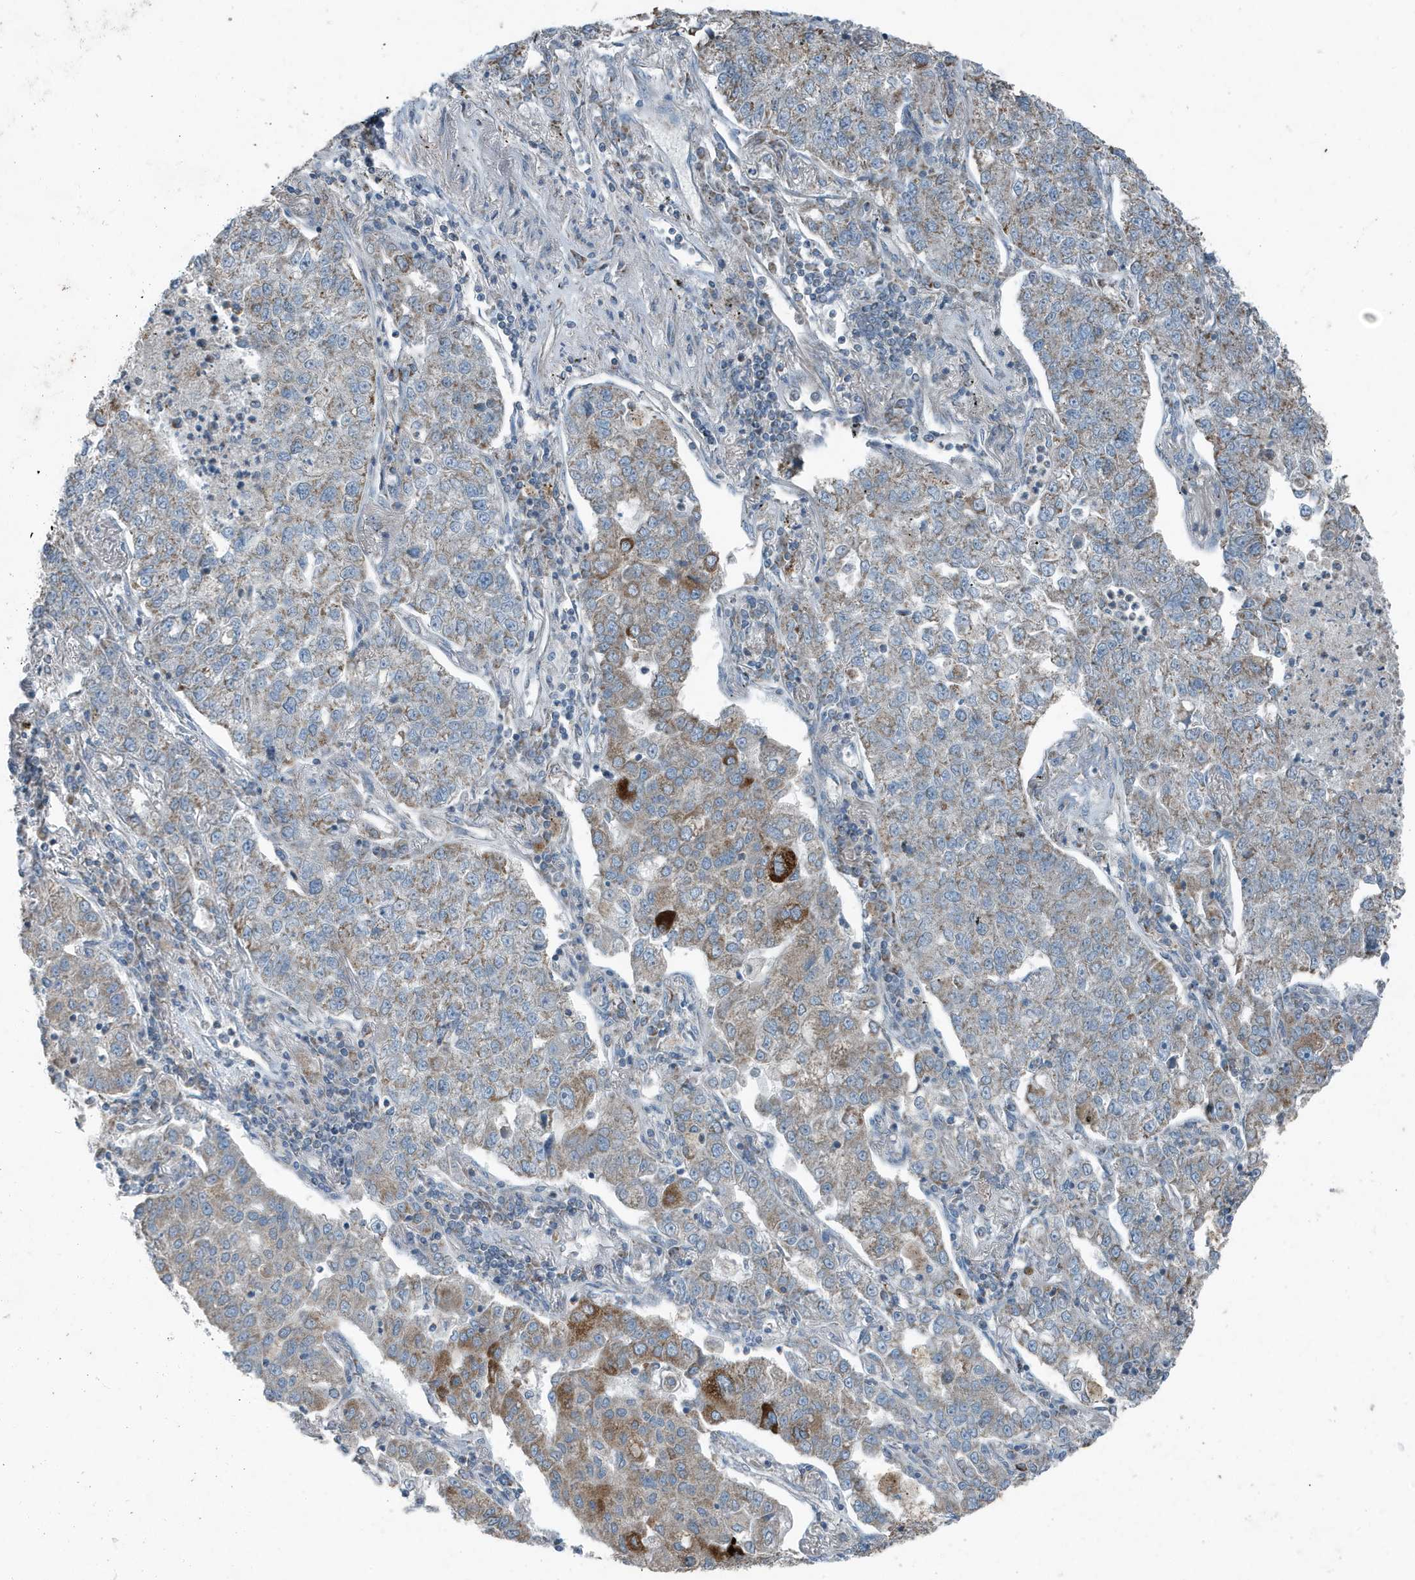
{"staining": {"intensity": "moderate", "quantity": "<25%", "location": "cytoplasmic/membranous"}, "tissue": "lung cancer", "cell_type": "Tumor cells", "image_type": "cancer", "snomed": [{"axis": "morphology", "description": "Adenocarcinoma, NOS"}, {"axis": "topography", "description": "Lung"}], "caption": "Adenocarcinoma (lung) was stained to show a protein in brown. There is low levels of moderate cytoplasmic/membranous expression in approximately <25% of tumor cells.", "gene": "MT-CYB", "patient": {"sex": "male", "age": 49}}